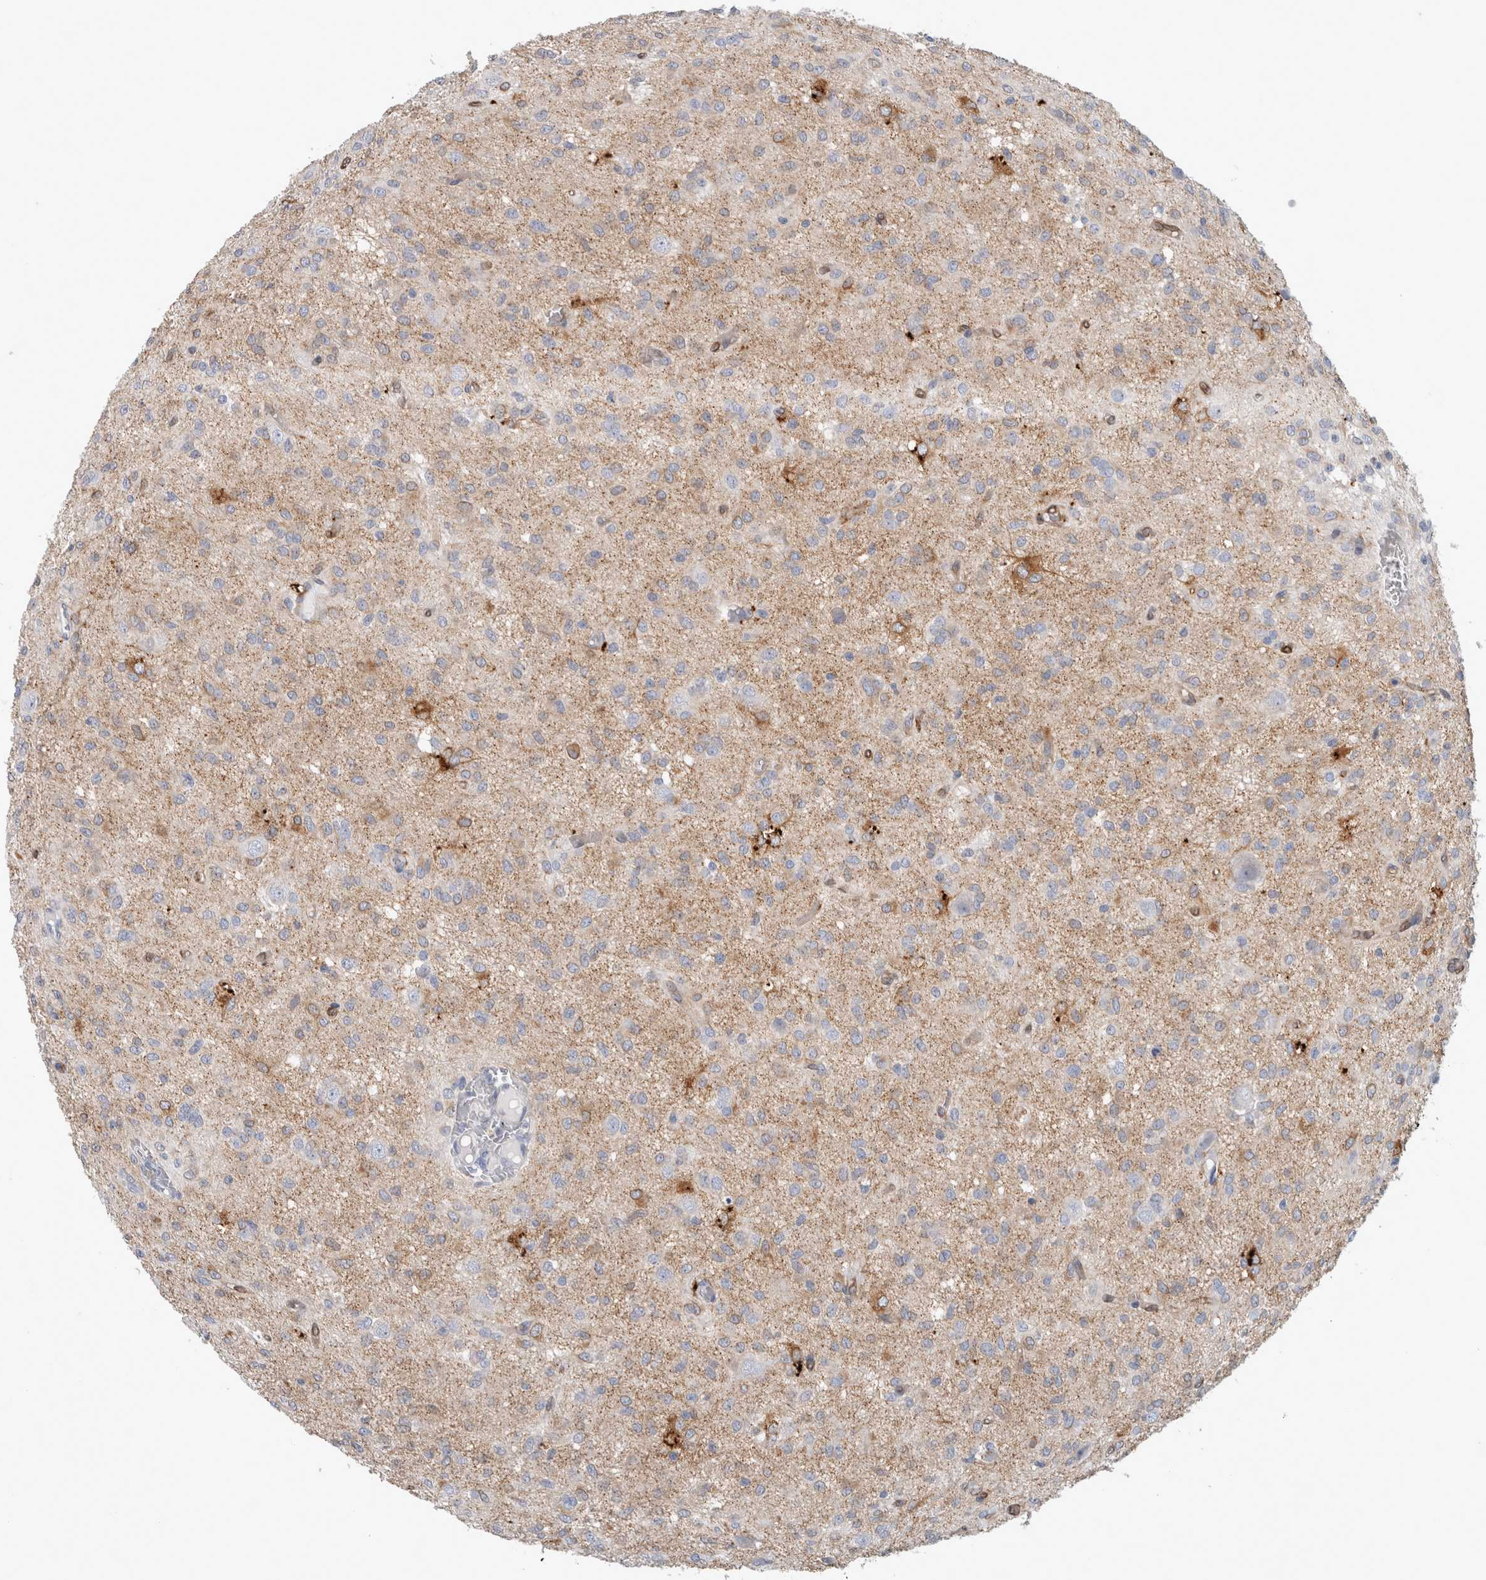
{"staining": {"intensity": "negative", "quantity": "none", "location": "none"}, "tissue": "glioma", "cell_type": "Tumor cells", "image_type": "cancer", "snomed": [{"axis": "morphology", "description": "Glioma, malignant, High grade"}, {"axis": "topography", "description": "Brain"}], "caption": "IHC of human malignant glioma (high-grade) reveals no positivity in tumor cells. (DAB (3,3'-diaminobenzidine) immunohistochemistry visualized using brightfield microscopy, high magnification).", "gene": "CD55", "patient": {"sex": "female", "age": 59}}